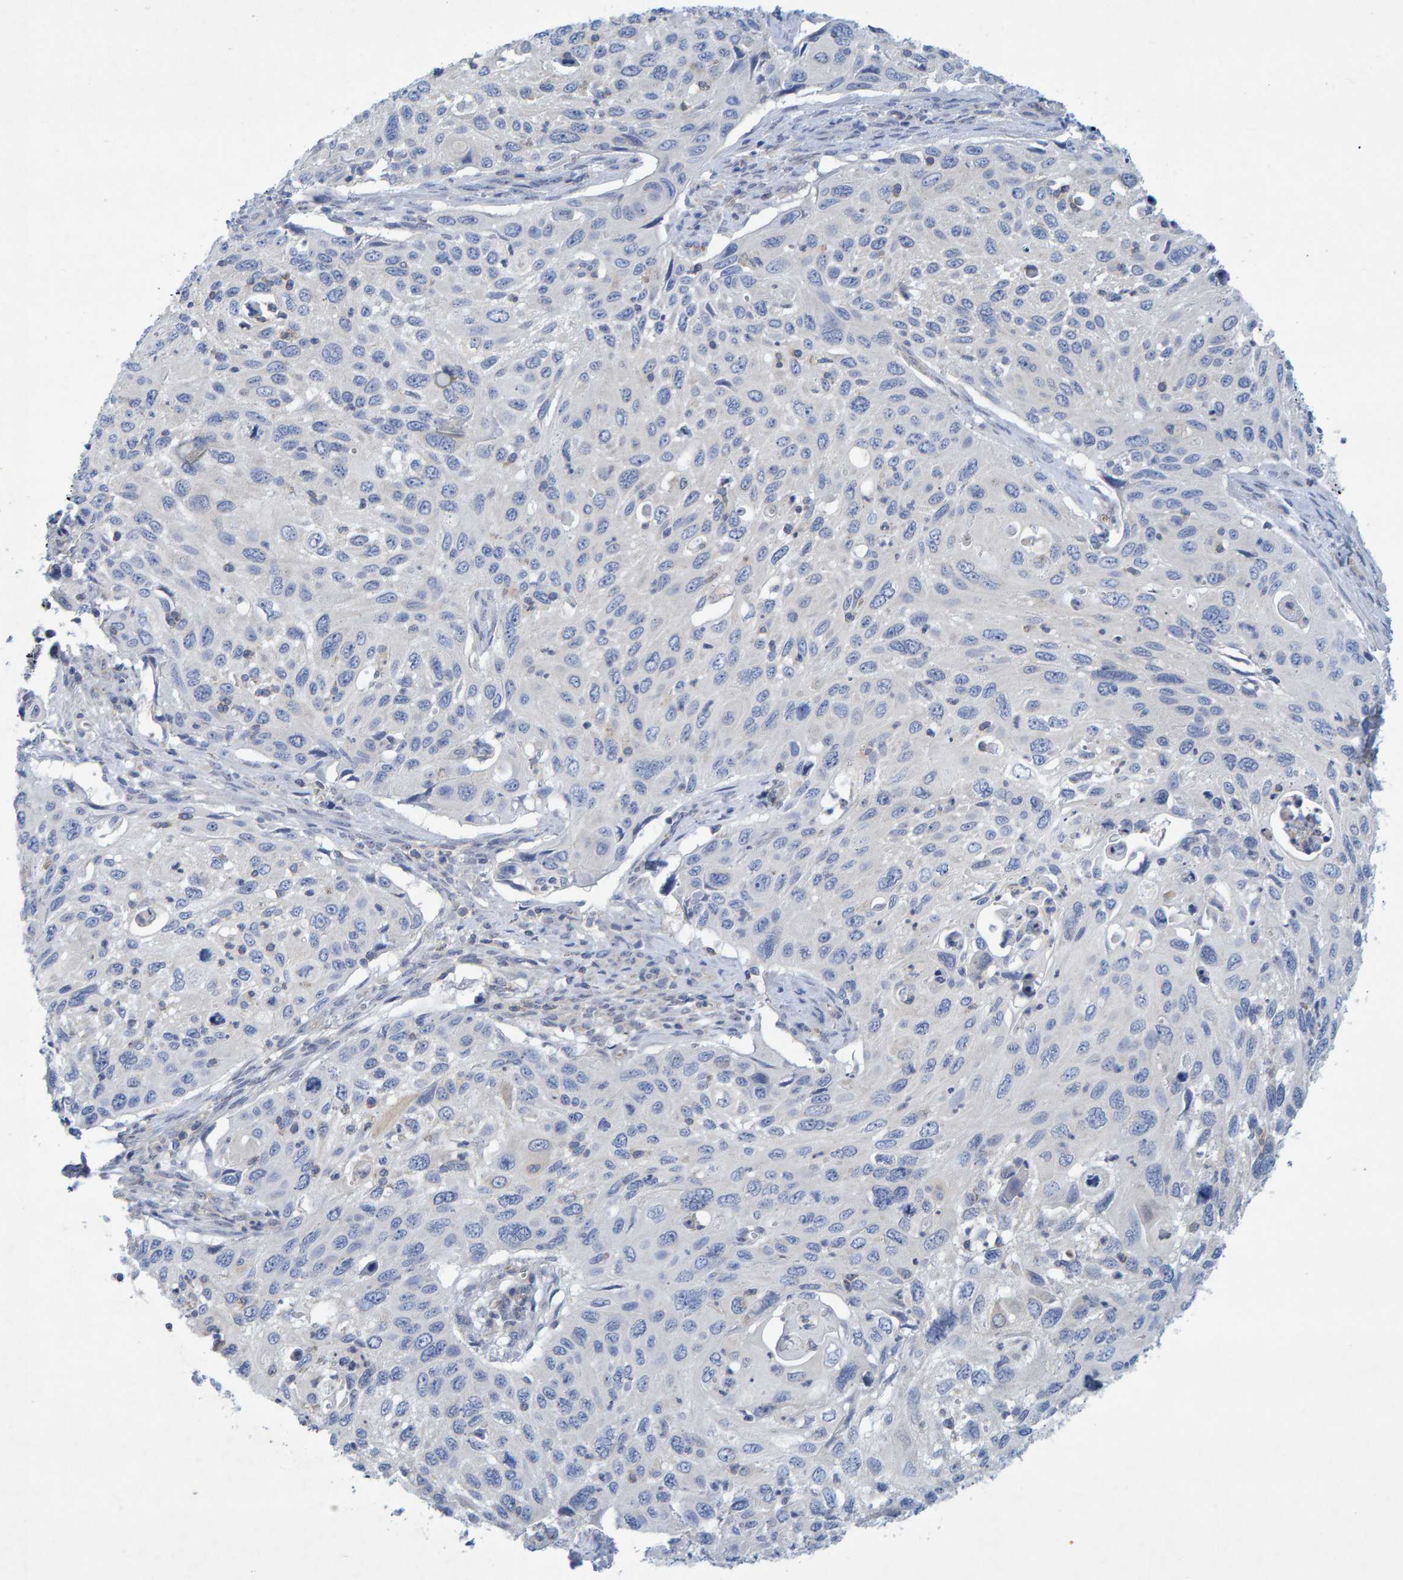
{"staining": {"intensity": "negative", "quantity": "none", "location": "none"}, "tissue": "cervical cancer", "cell_type": "Tumor cells", "image_type": "cancer", "snomed": [{"axis": "morphology", "description": "Squamous cell carcinoma, NOS"}, {"axis": "topography", "description": "Cervix"}], "caption": "Tumor cells are negative for protein expression in human squamous cell carcinoma (cervical). (Immunohistochemistry (ihc), brightfield microscopy, high magnification).", "gene": "ALAD", "patient": {"sex": "female", "age": 70}}